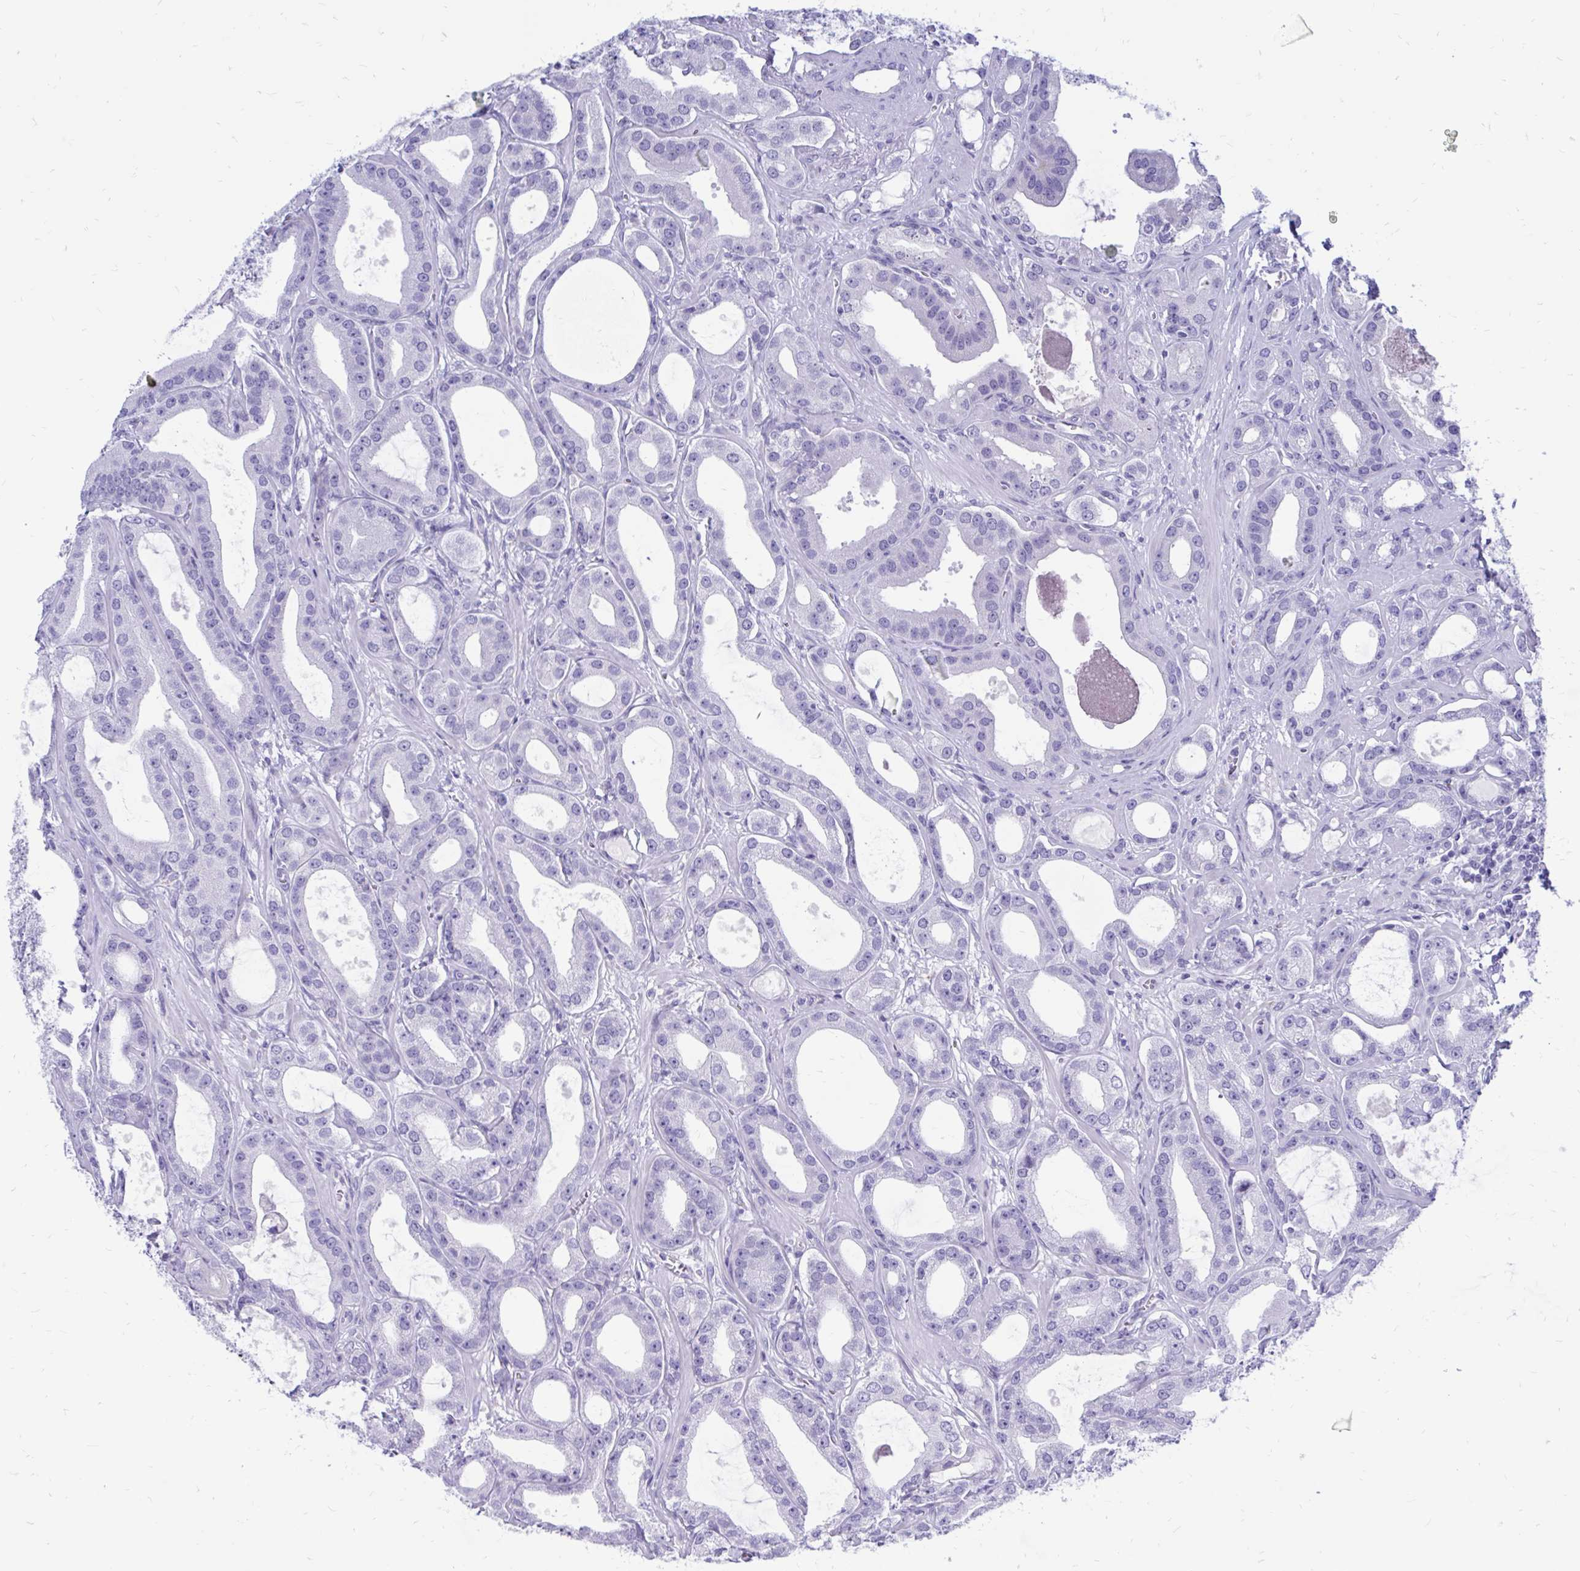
{"staining": {"intensity": "negative", "quantity": "none", "location": "none"}, "tissue": "prostate cancer", "cell_type": "Tumor cells", "image_type": "cancer", "snomed": [{"axis": "morphology", "description": "Adenocarcinoma, High grade"}, {"axis": "topography", "description": "Prostate"}], "caption": "This is an IHC image of high-grade adenocarcinoma (prostate). There is no staining in tumor cells.", "gene": "IGSF5", "patient": {"sex": "male", "age": 65}}